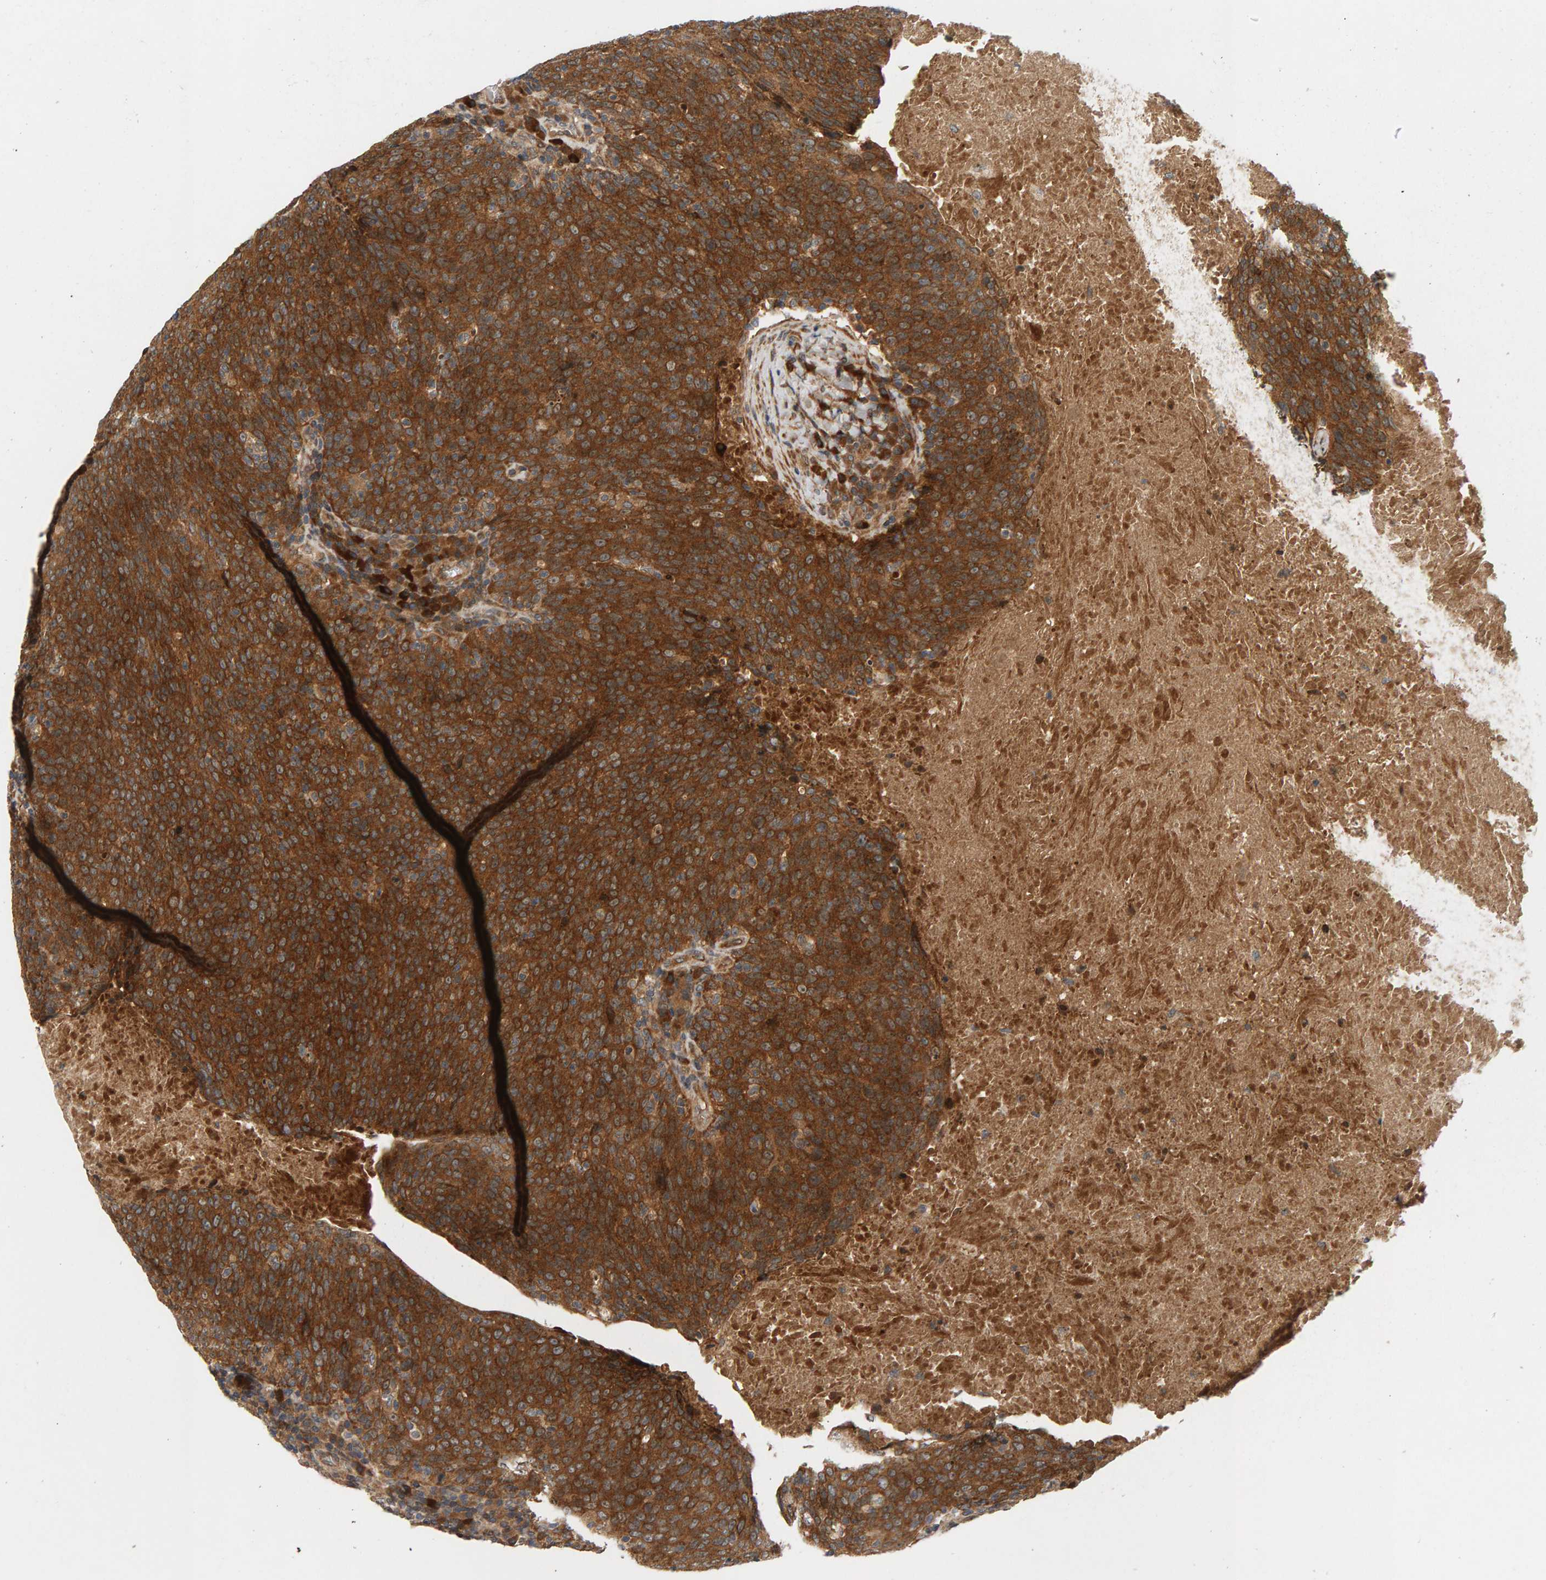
{"staining": {"intensity": "strong", "quantity": ">75%", "location": "cytoplasmic/membranous"}, "tissue": "head and neck cancer", "cell_type": "Tumor cells", "image_type": "cancer", "snomed": [{"axis": "morphology", "description": "Squamous cell carcinoma, NOS"}, {"axis": "morphology", "description": "Squamous cell carcinoma, metastatic, NOS"}, {"axis": "topography", "description": "Lymph node"}, {"axis": "topography", "description": "Head-Neck"}], "caption": "Protein positivity by immunohistochemistry (IHC) reveals strong cytoplasmic/membranous staining in about >75% of tumor cells in head and neck cancer. The staining was performed using DAB (3,3'-diaminobenzidine), with brown indicating positive protein expression. Nuclei are stained blue with hematoxylin.", "gene": "BAHCC1", "patient": {"sex": "male", "age": 62}}